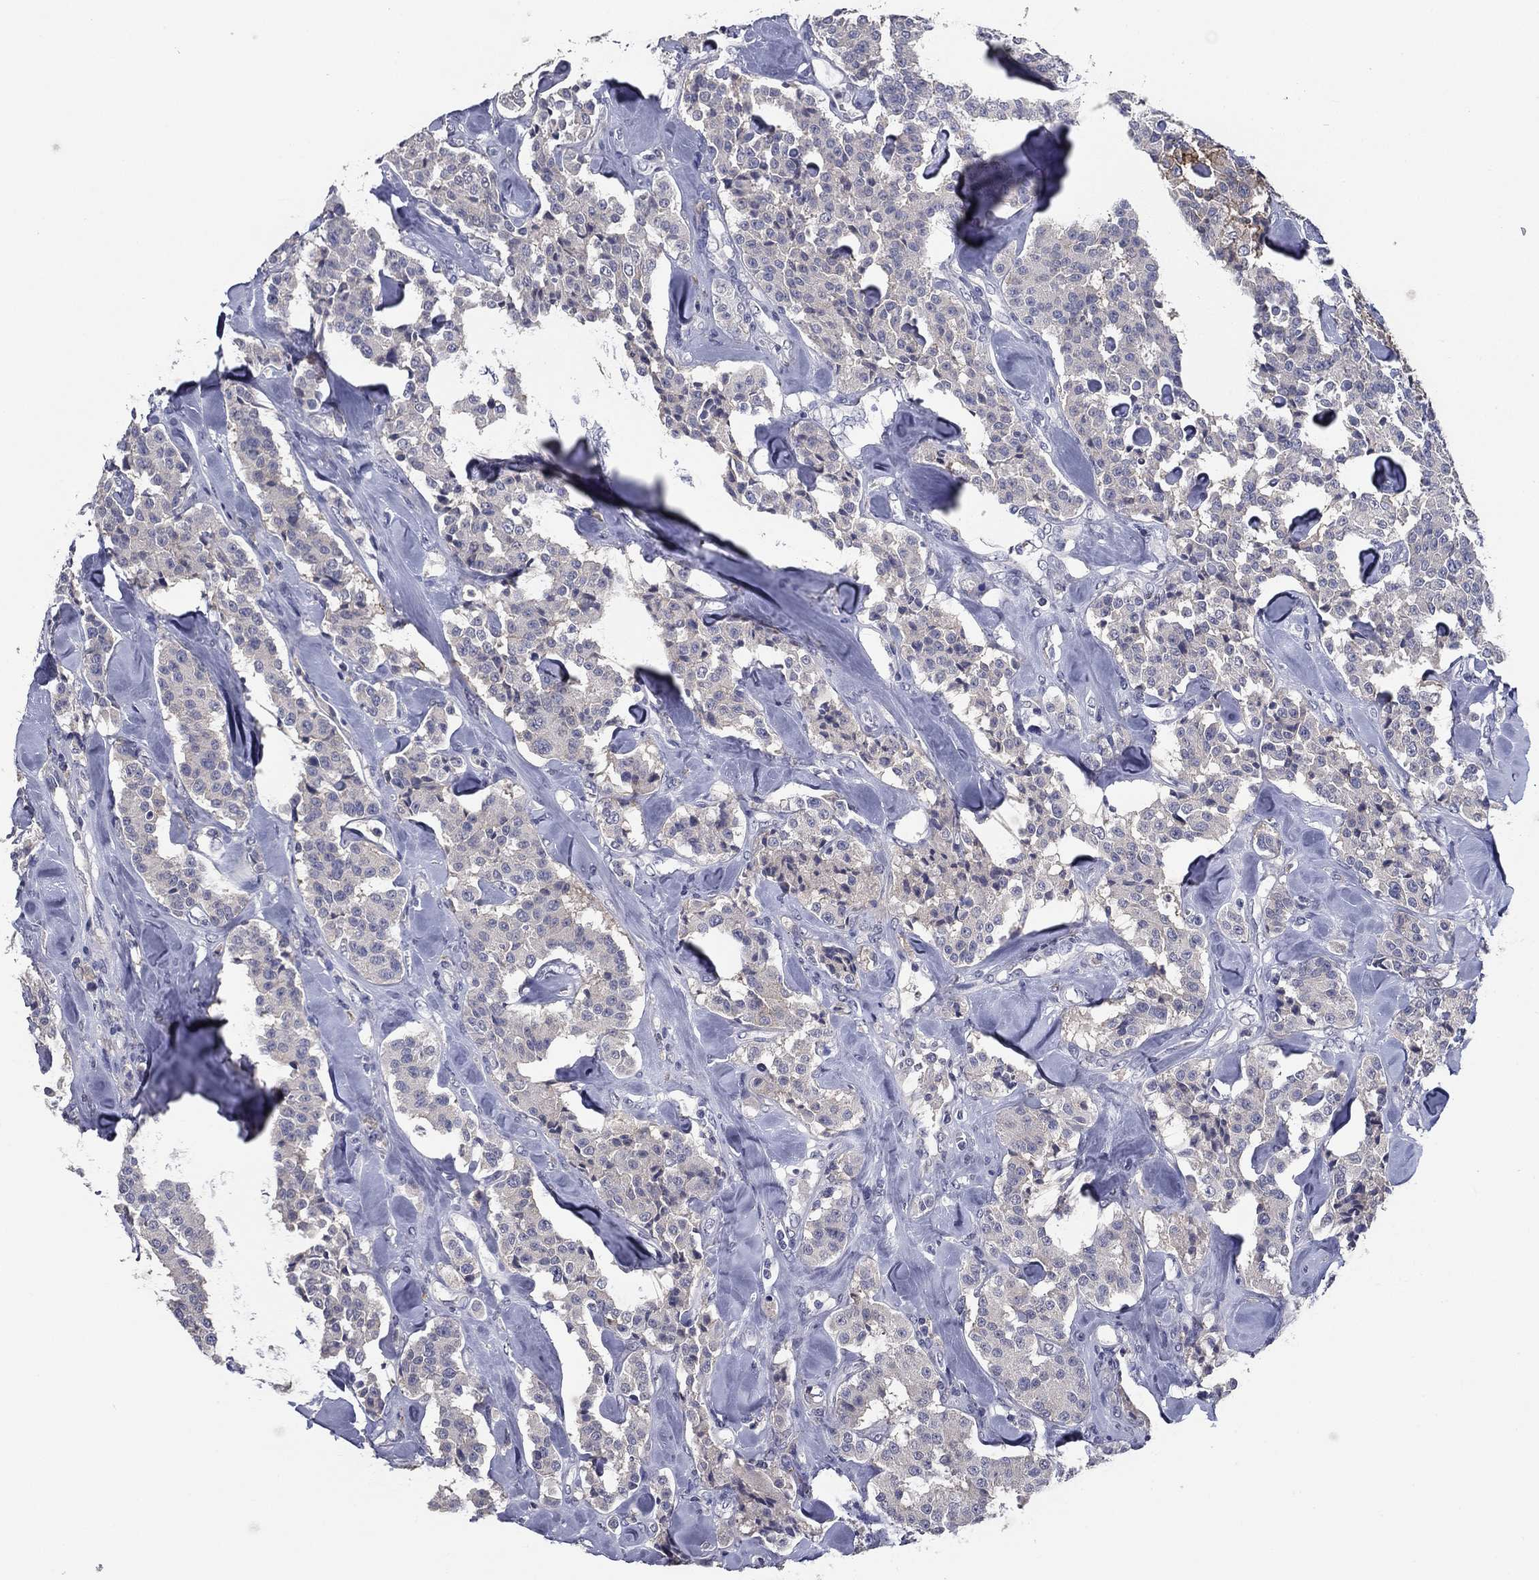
{"staining": {"intensity": "negative", "quantity": "none", "location": "none"}, "tissue": "carcinoid", "cell_type": "Tumor cells", "image_type": "cancer", "snomed": [{"axis": "morphology", "description": "Carcinoid, malignant, NOS"}, {"axis": "topography", "description": "Pancreas"}], "caption": "This is an immunohistochemistry image of carcinoid. There is no positivity in tumor cells.", "gene": "CD274", "patient": {"sex": "male", "age": 41}}